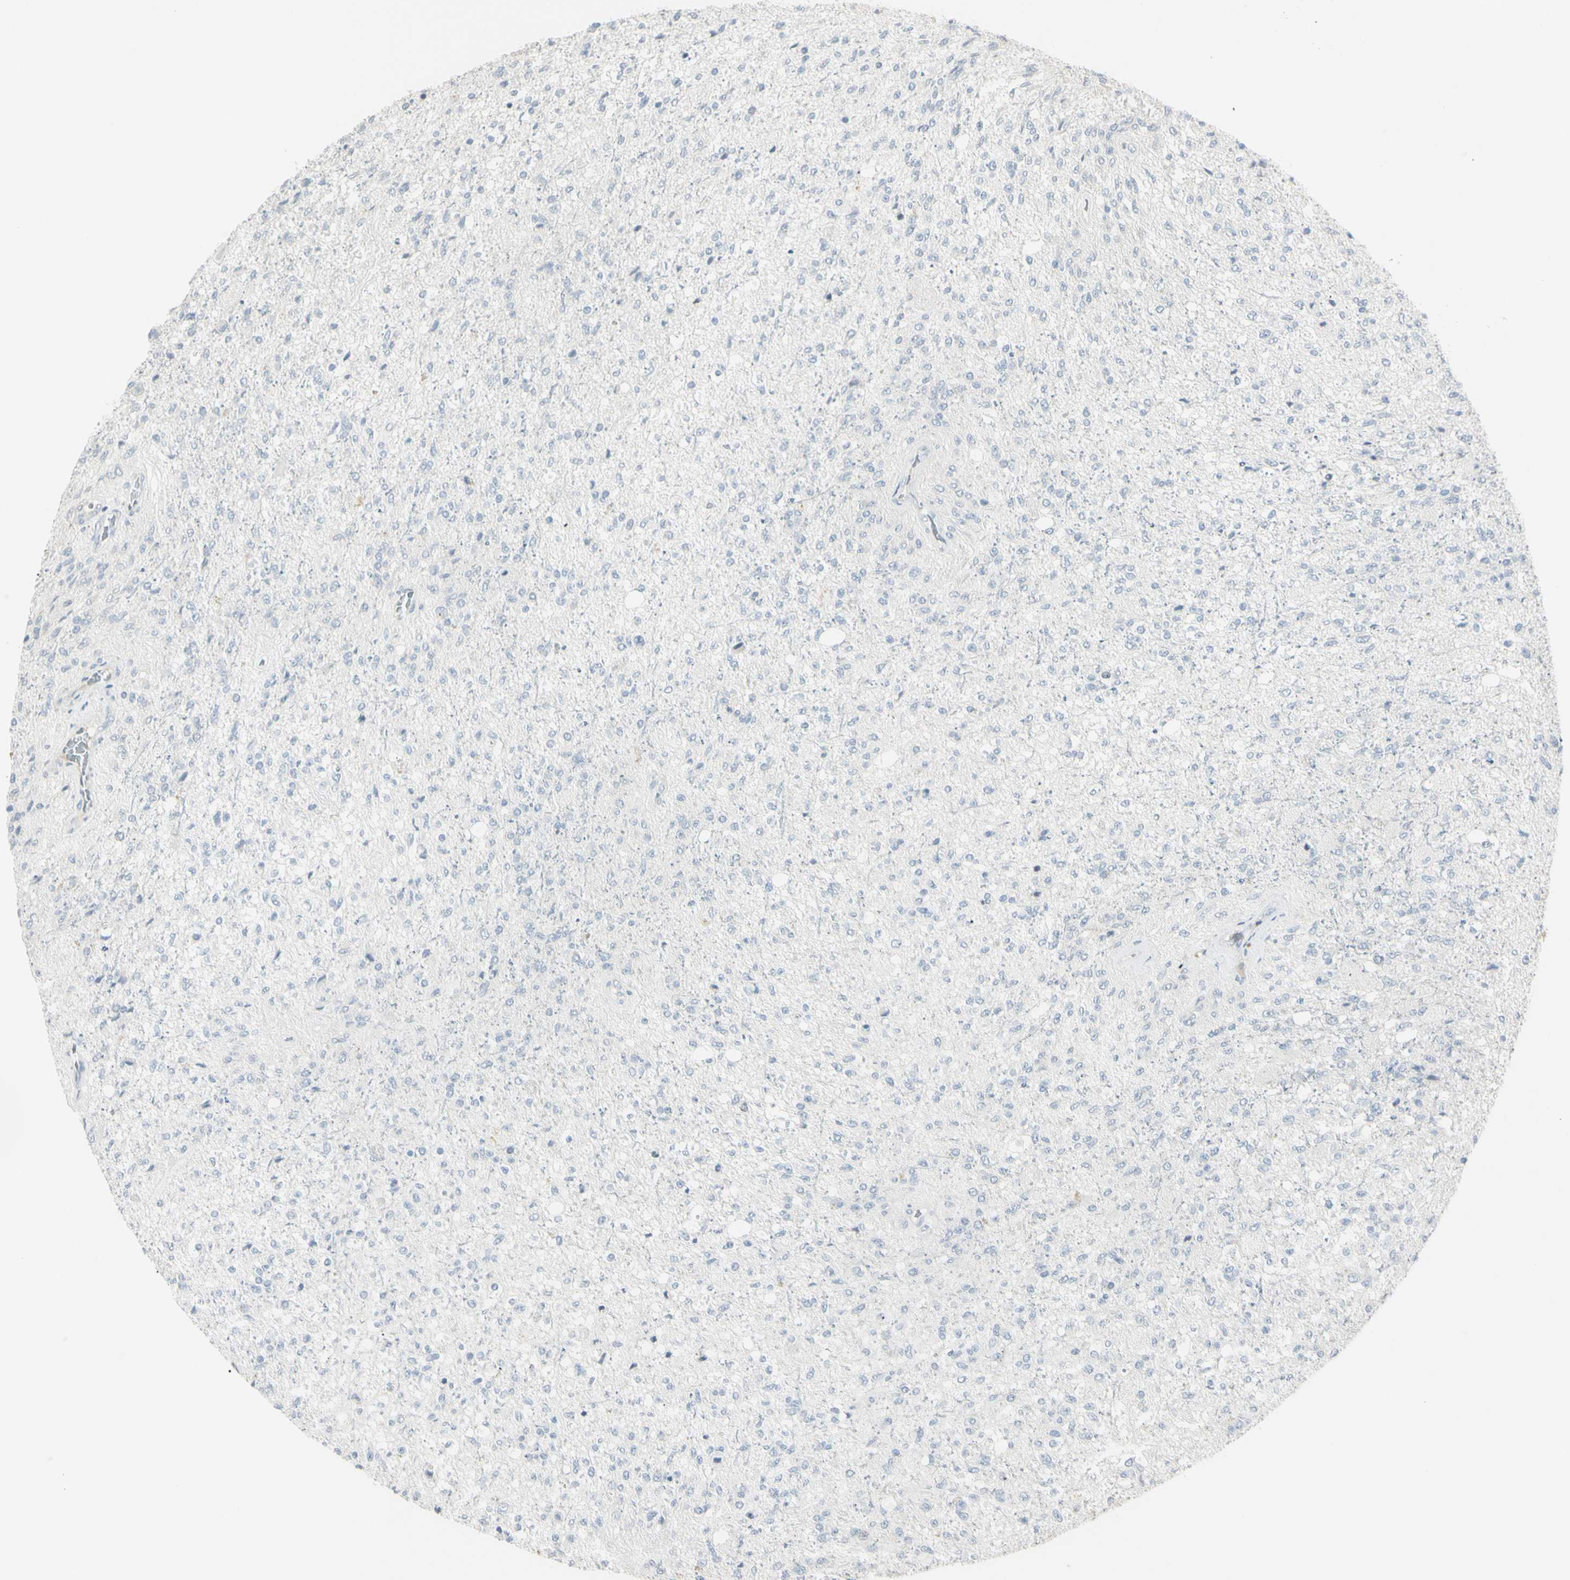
{"staining": {"intensity": "negative", "quantity": "none", "location": "none"}, "tissue": "glioma", "cell_type": "Tumor cells", "image_type": "cancer", "snomed": [{"axis": "morphology", "description": "Normal tissue, NOS"}, {"axis": "morphology", "description": "Glioma, malignant, High grade"}, {"axis": "topography", "description": "Cerebral cortex"}], "caption": "Immunohistochemical staining of human high-grade glioma (malignant) shows no significant positivity in tumor cells.", "gene": "PIP", "patient": {"sex": "male", "age": 77}}